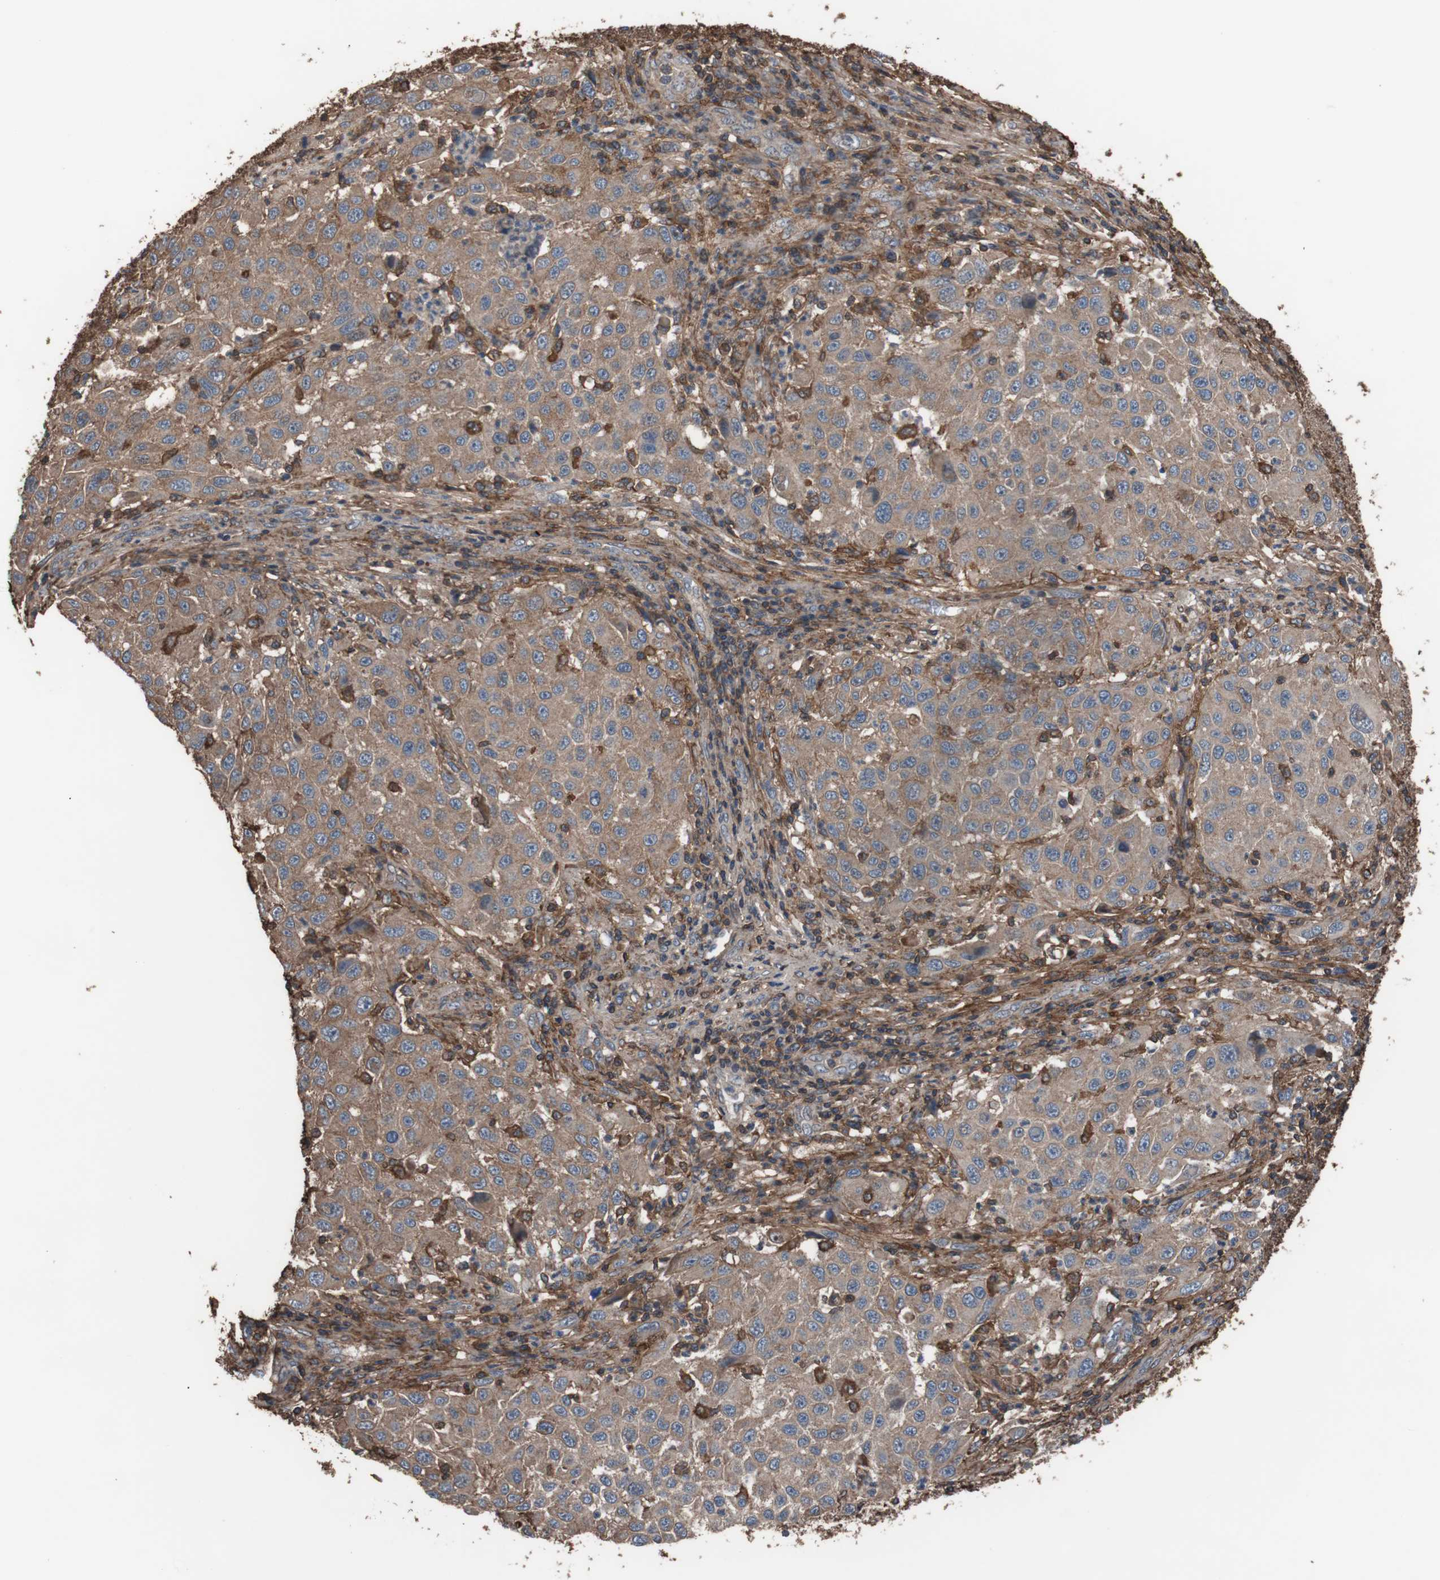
{"staining": {"intensity": "moderate", "quantity": ">75%", "location": "cytoplasmic/membranous"}, "tissue": "melanoma", "cell_type": "Tumor cells", "image_type": "cancer", "snomed": [{"axis": "morphology", "description": "Malignant melanoma, Metastatic site"}, {"axis": "topography", "description": "Lymph node"}], "caption": "Malignant melanoma (metastatic site) tissue reveals moderate cytoplasmic/membranous positivity in about >75% of tumor cells, visualized by immunohistochemistry. (brown staining indicates protein expression, while blue staining denotes nuclei).", "gene": "COL6A2", "patient": {"sex": "male", "age": 61}}